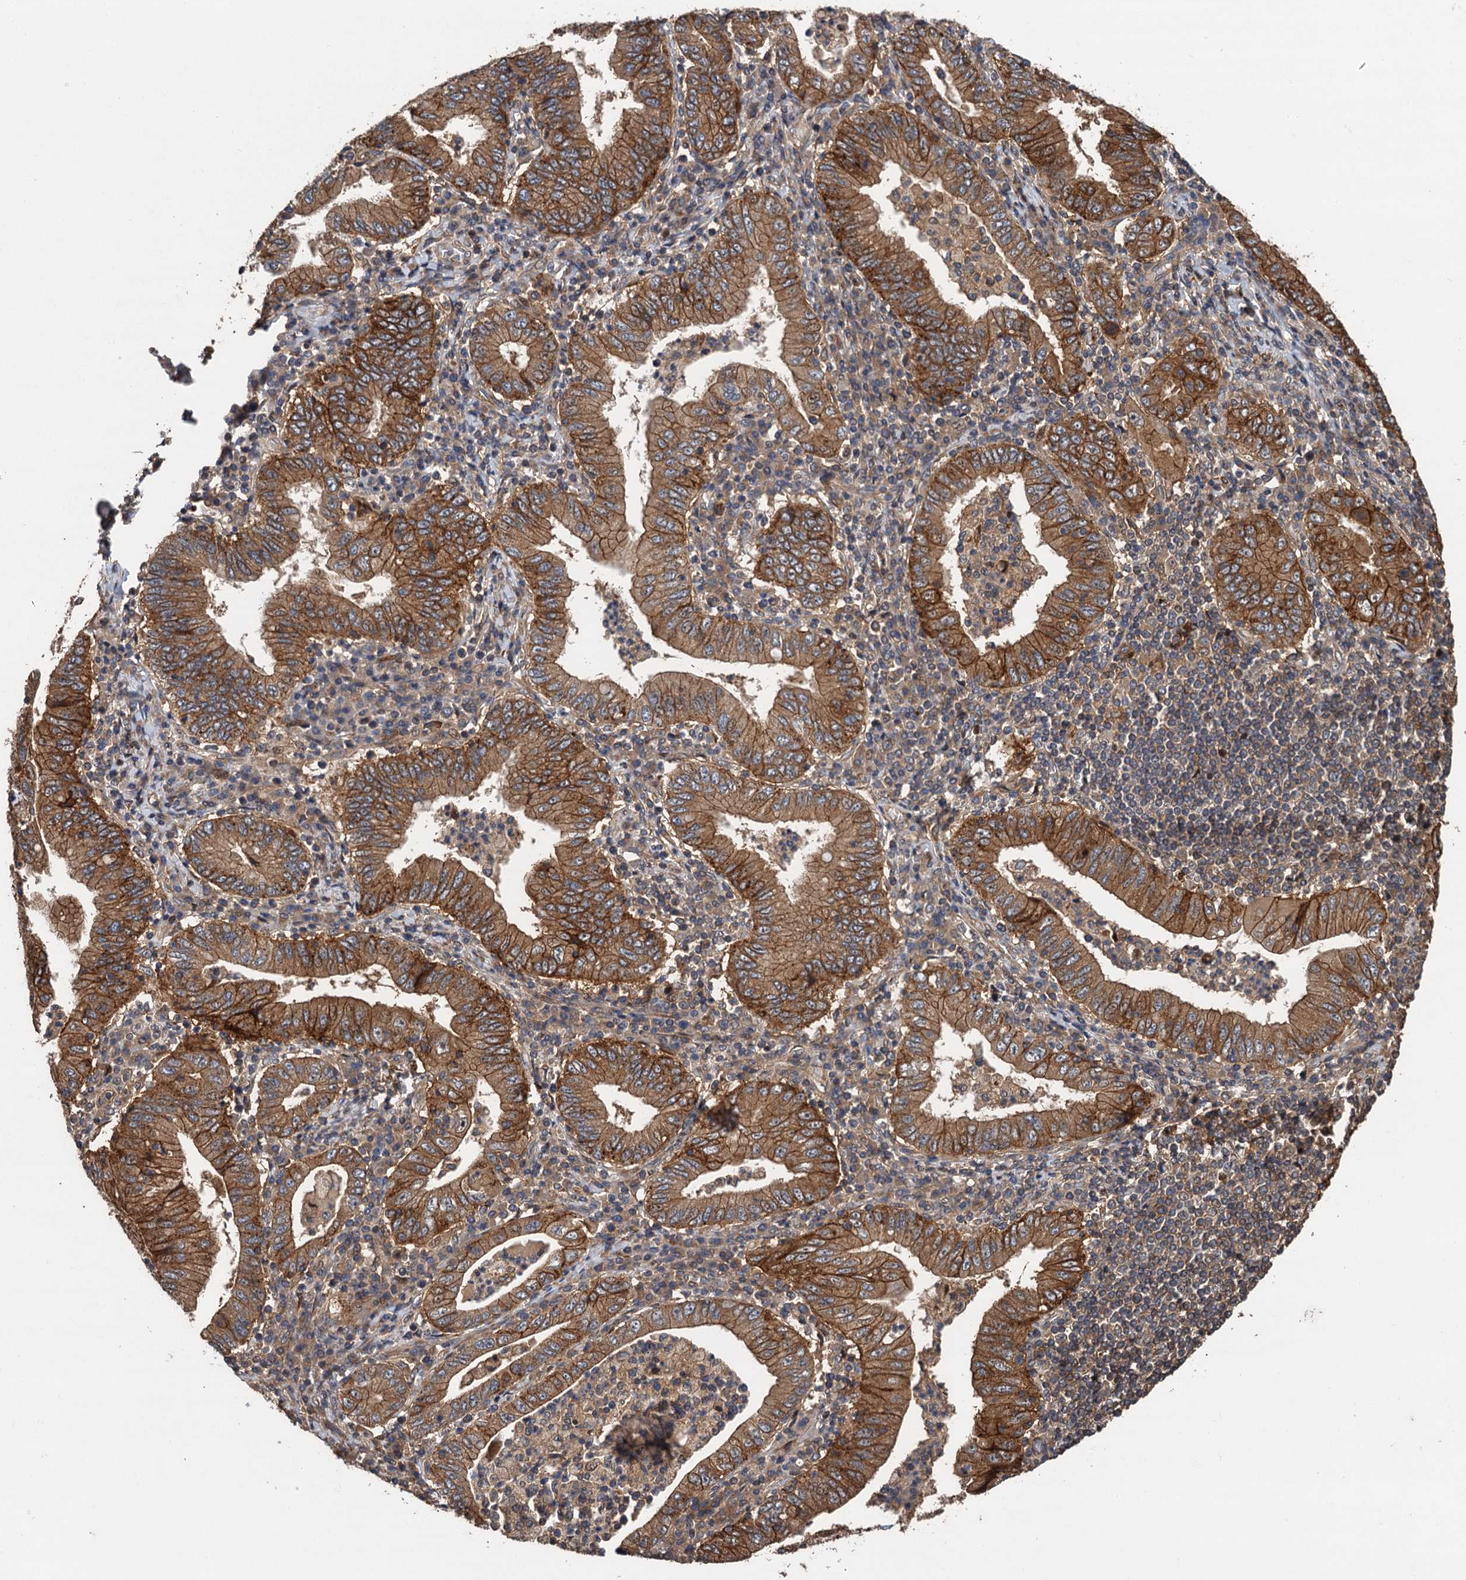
{"staining": {"intensity": "moderate", "quantity": ">75%", "location": "cytoplasmic/membranous"}, "tissue": "stomach cancer", "cell_type": "Tumor cells", "image_type": "cancer", "snomed": [{"axis": "morphology", "description": "Normal tissue, NOS"}, {"axis": "morphology", "description": "Adenocarcinoma, NOS"}, {"axis": "topography", "description": "Esophagus"}, {"axis": "topography", "description": "Stomach, upper"}, {"axis": "topography", "description": "Peripheral nerve tissue"}], "caption": "Stomach cancer (adenocarcinoma) was stained to show a protein in brown. There is medium levels of moderate cytoplasmic/membranous expression in about >75% of tumor cells.", "gene": "TMEM39B", "patient": {"sex": "male", "age": 62}}